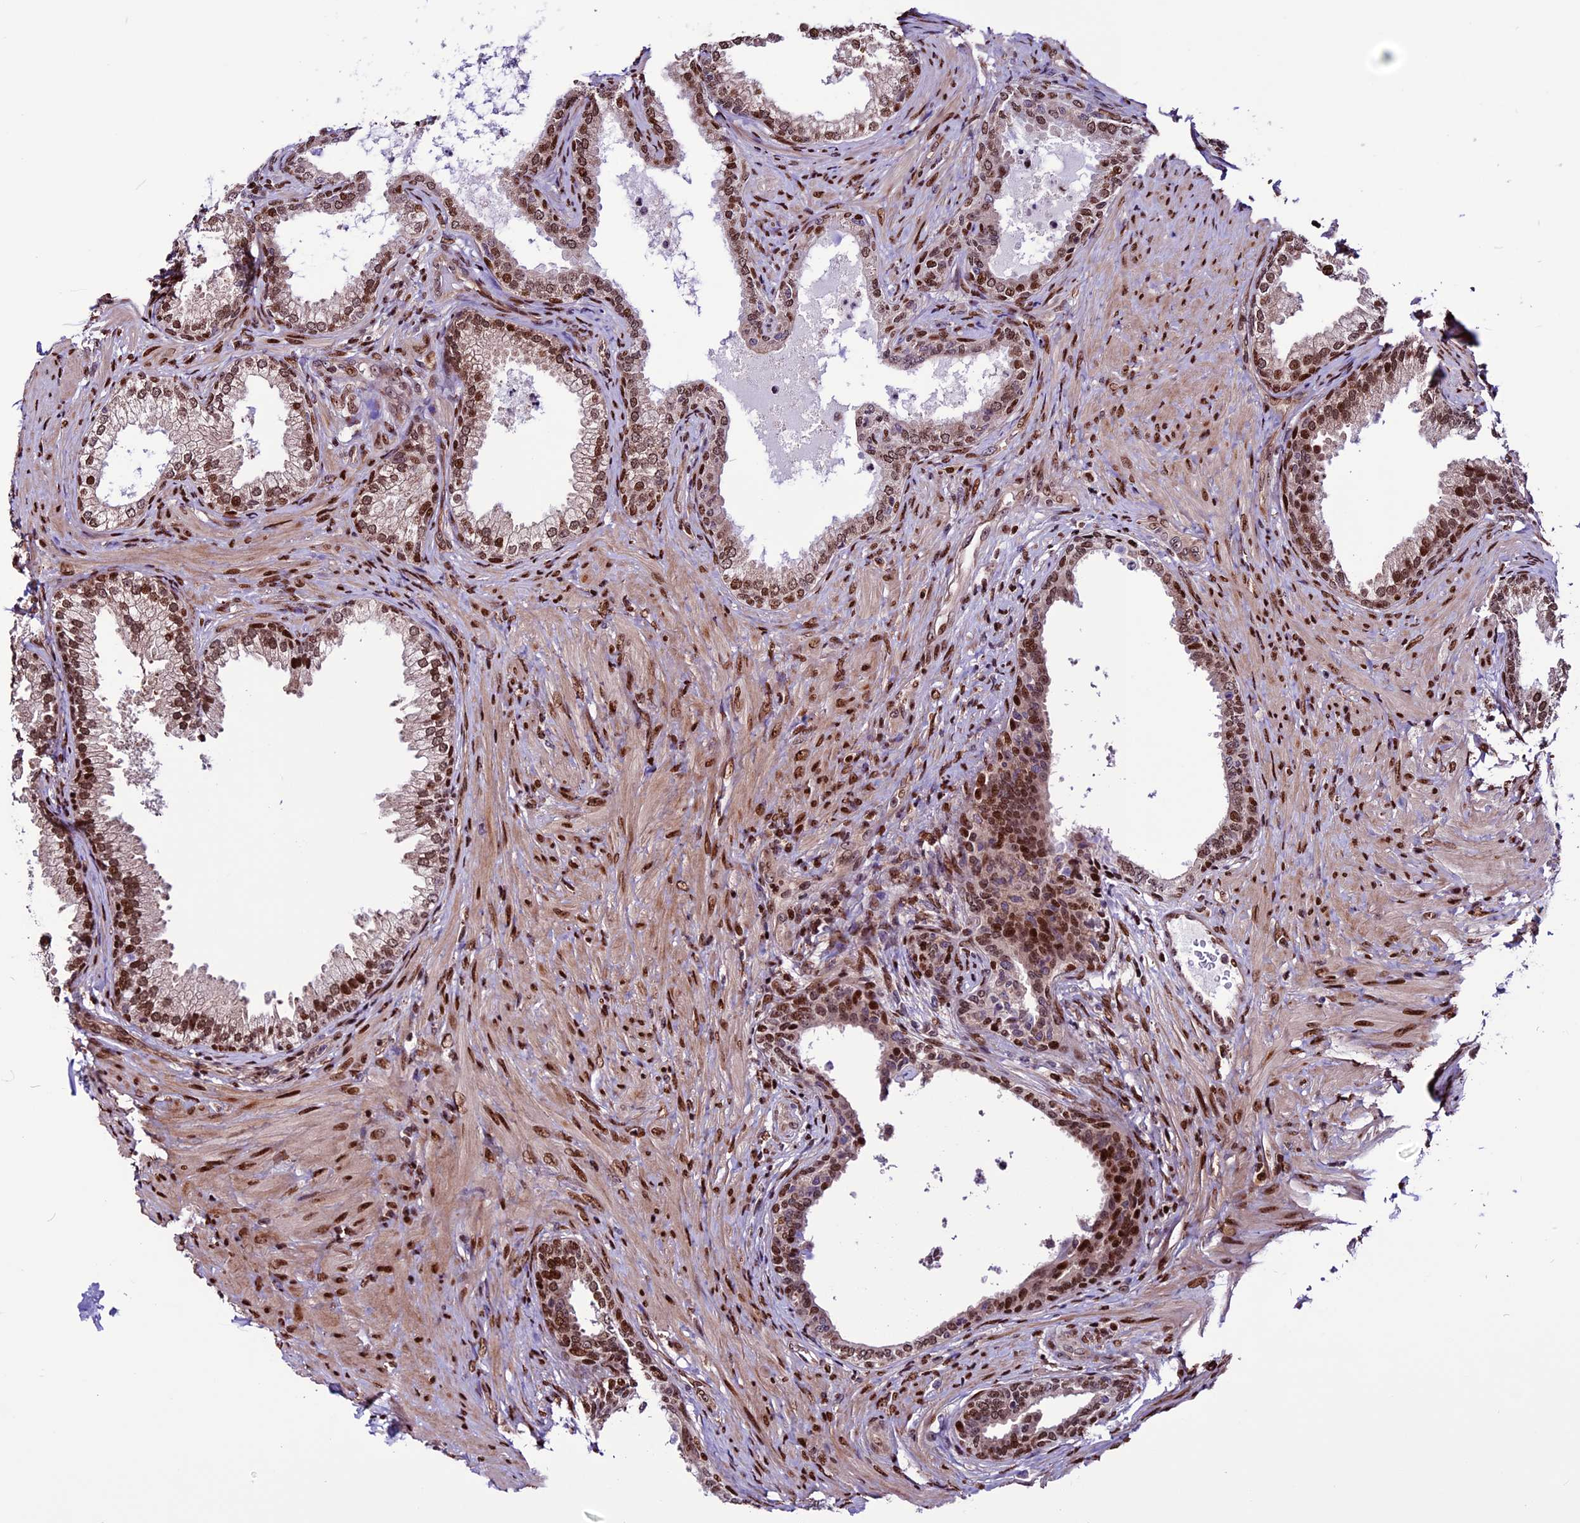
{"staining": {"intensity": "moderate", "quantity": ">75%", "location": "nuclear"}, "tissue": "prostate", "cell_type": "Glandular cells", "image_type": "normal", "snomed": [{"axis": "morphology", "description": "Normal tissue, NOS"}, {"axis": "topography", "description": "Prostate"}], "caption": "Human prostate stained with a brown dye displays moderate nuclear positive expression in approximately >75% of glandular cells.", "gene": "RINL", "patient": {"sex": "male", "age": 76}}